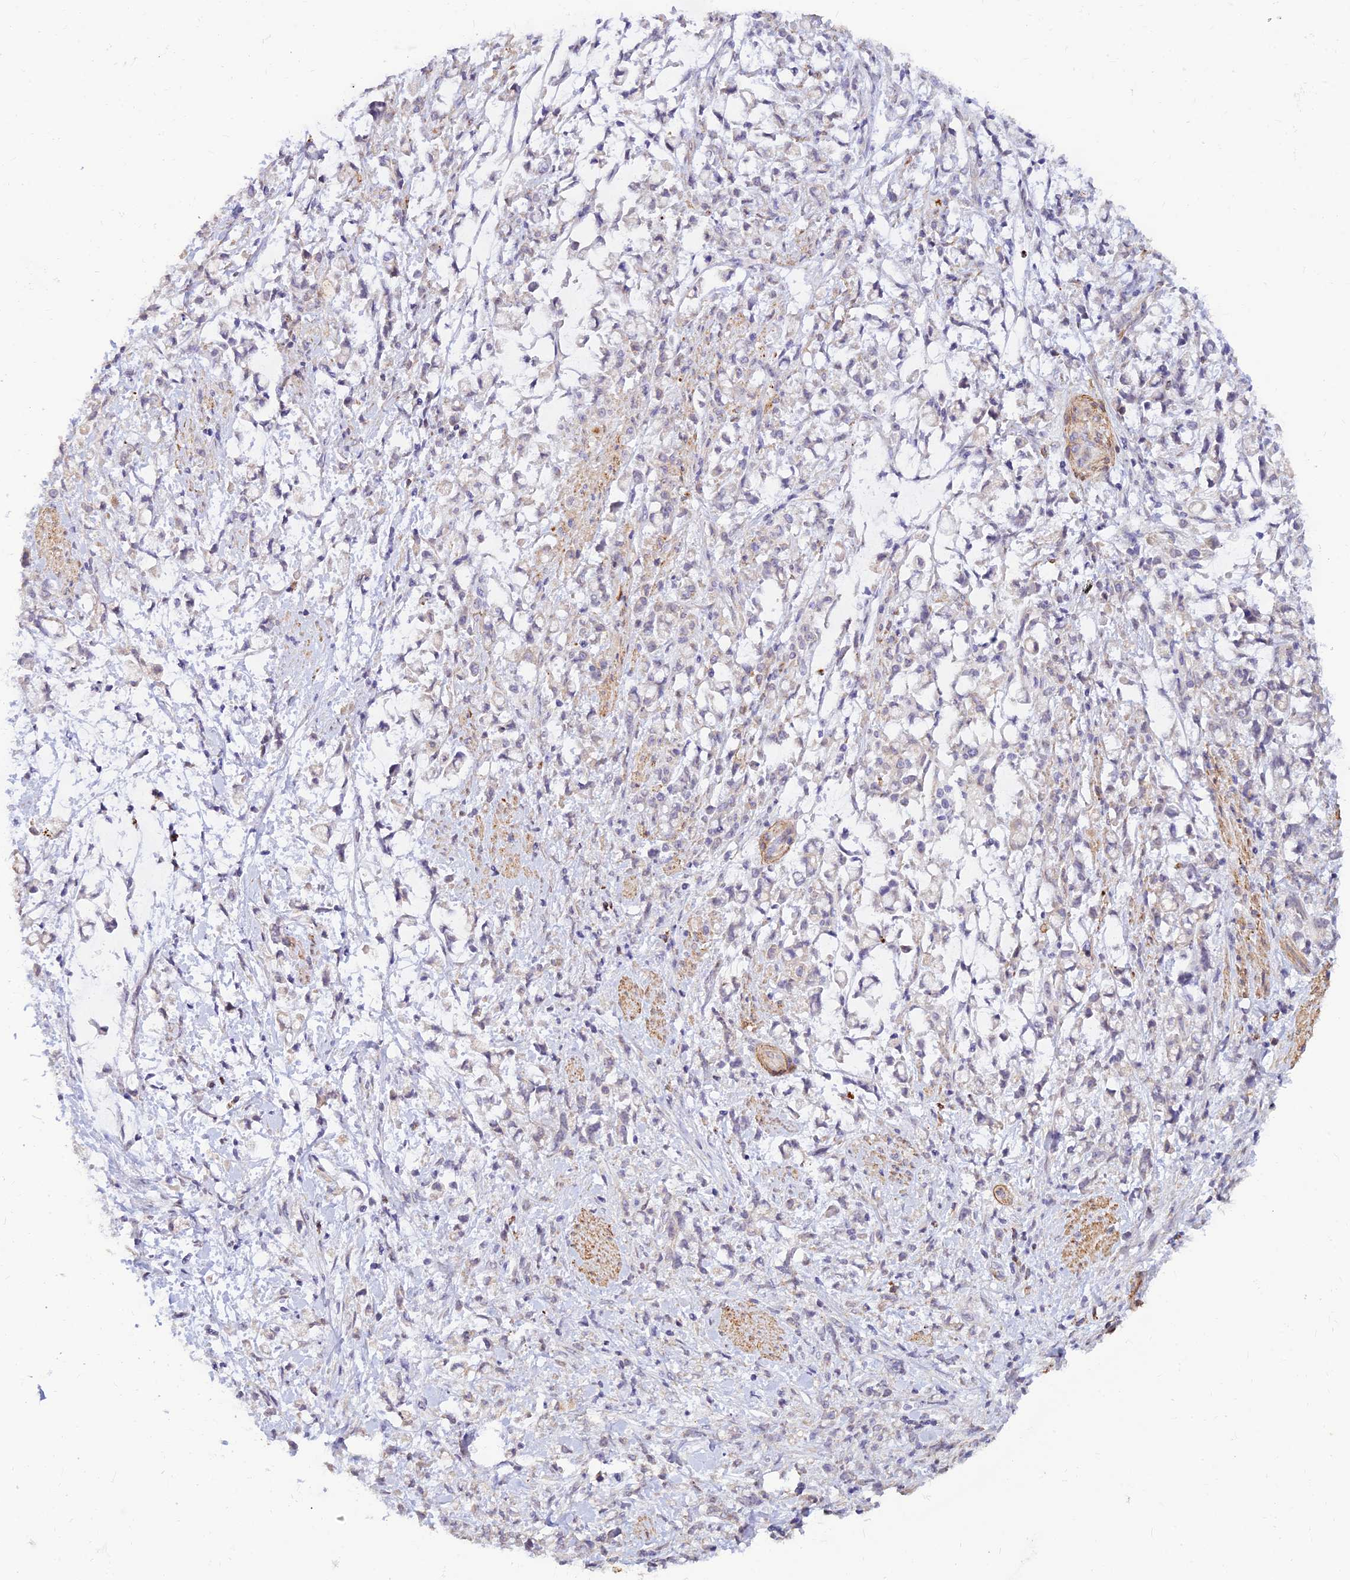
{"staining": {"intensity": "weak", "quantity": "<25%", "location": "cytoplasmic/membranous"}, "tissue": "stomach cancer", "cell_type": "Tumor cells", "image_type": "cancer", "snomed": [{"axis": "morphology", "description": "Adenocarcinoma, NOS"}, {"axis": "topography", "description": "Stomach"}], "caption": "Tumor cells show no significant positivity in stomach cancer (adenocarcinoma).", "gene": "ALDH1L2", "patient": {"sex": "female", "age": 60}}